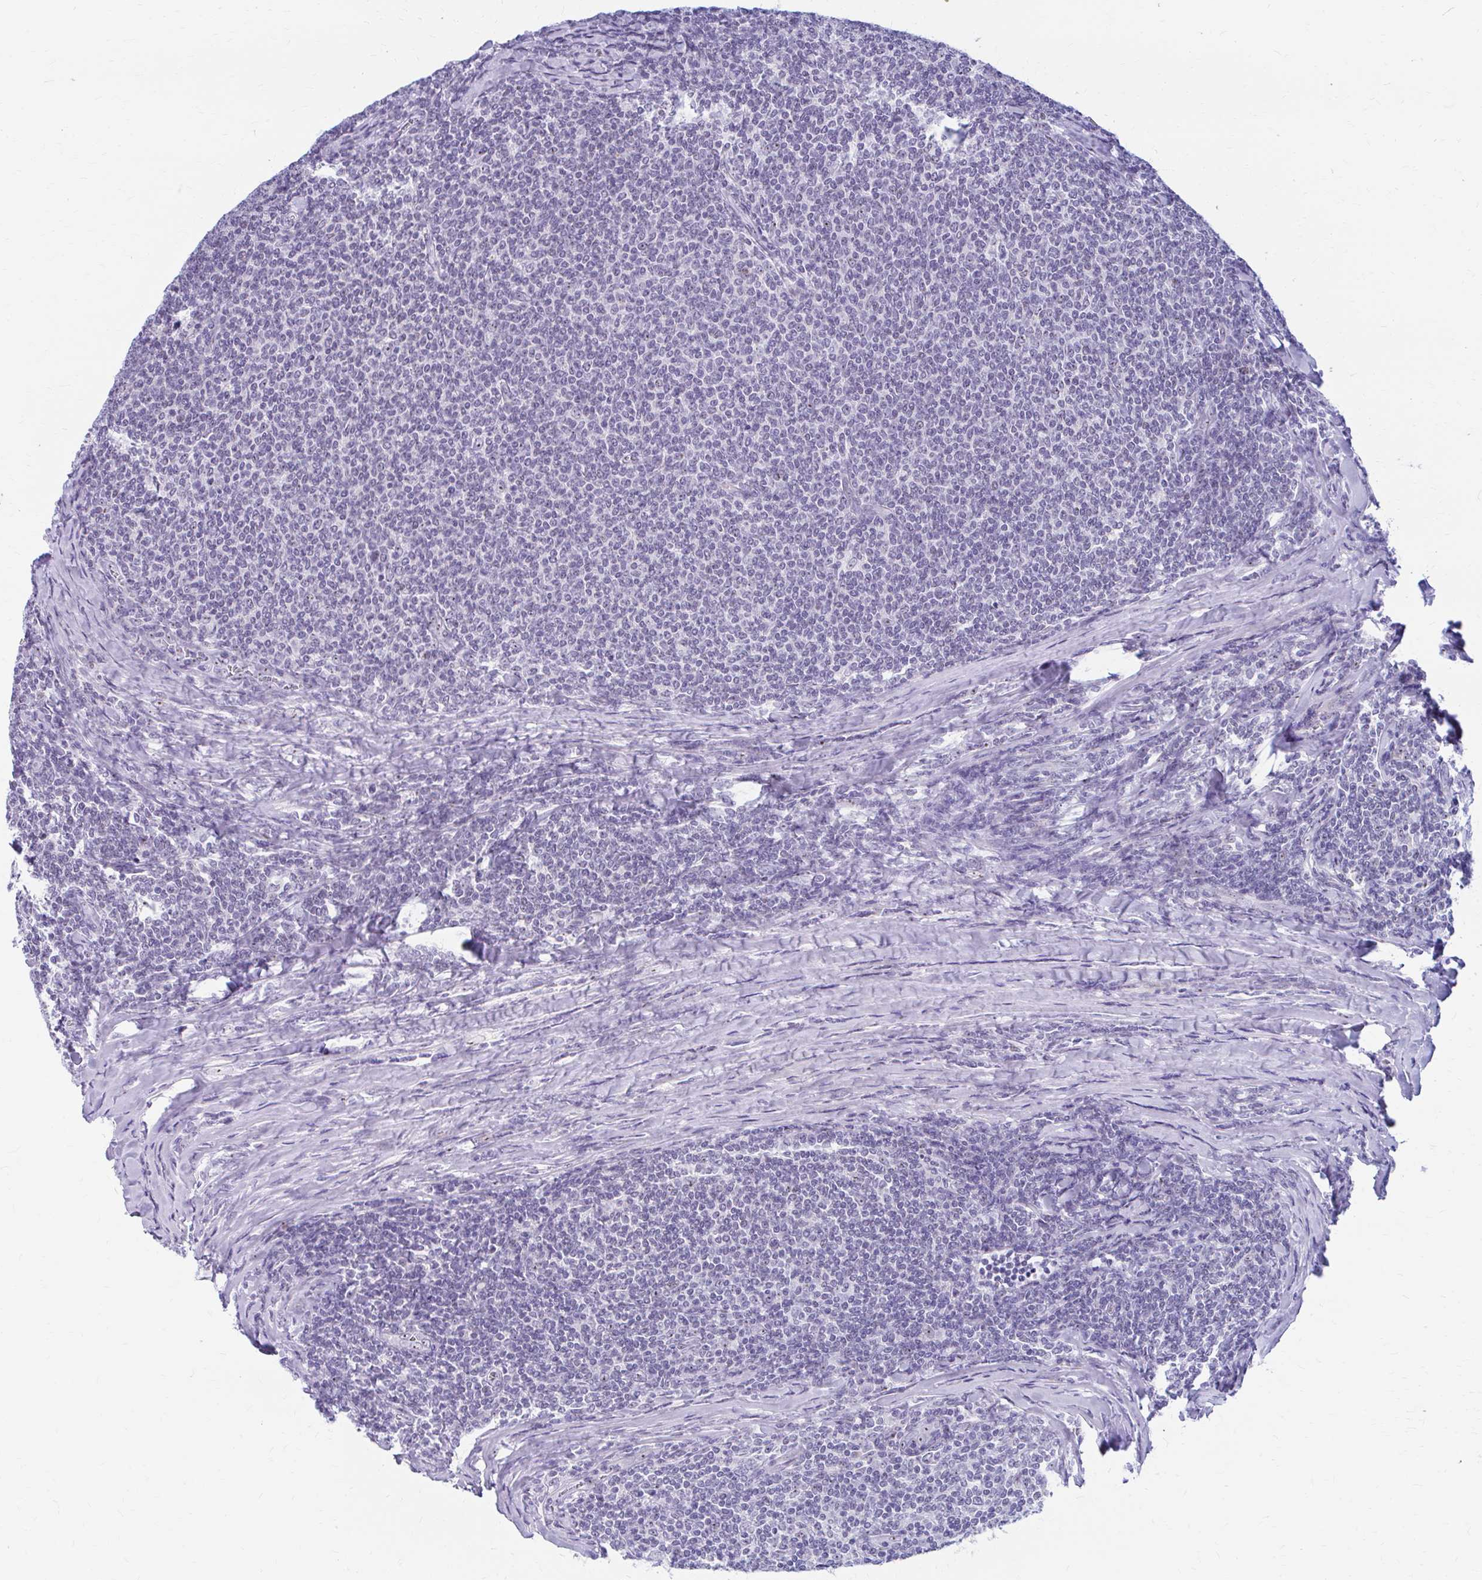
{"staining": {"intensity": "negative", "quantity": "none", "location": "none"}, "tissue": "lymphoma", "cell_type": "Tumor cells", "image_type": "cancer", "snomed": [{"axis": "morphology", "description": "Malignant lymphoma, non-Hodgkin's type, Low grade"}, {"axis": "topography", "description": "Lymph node"}], "caption": "This is an immunohistochemistry (IHC) micrograph of low-grade malignant lymphoma, non-Hodgkin's type. There is no positivity in tumor cells.", "gene": "FTSJ3", "patient": {"sex": "male", "age": 52}}